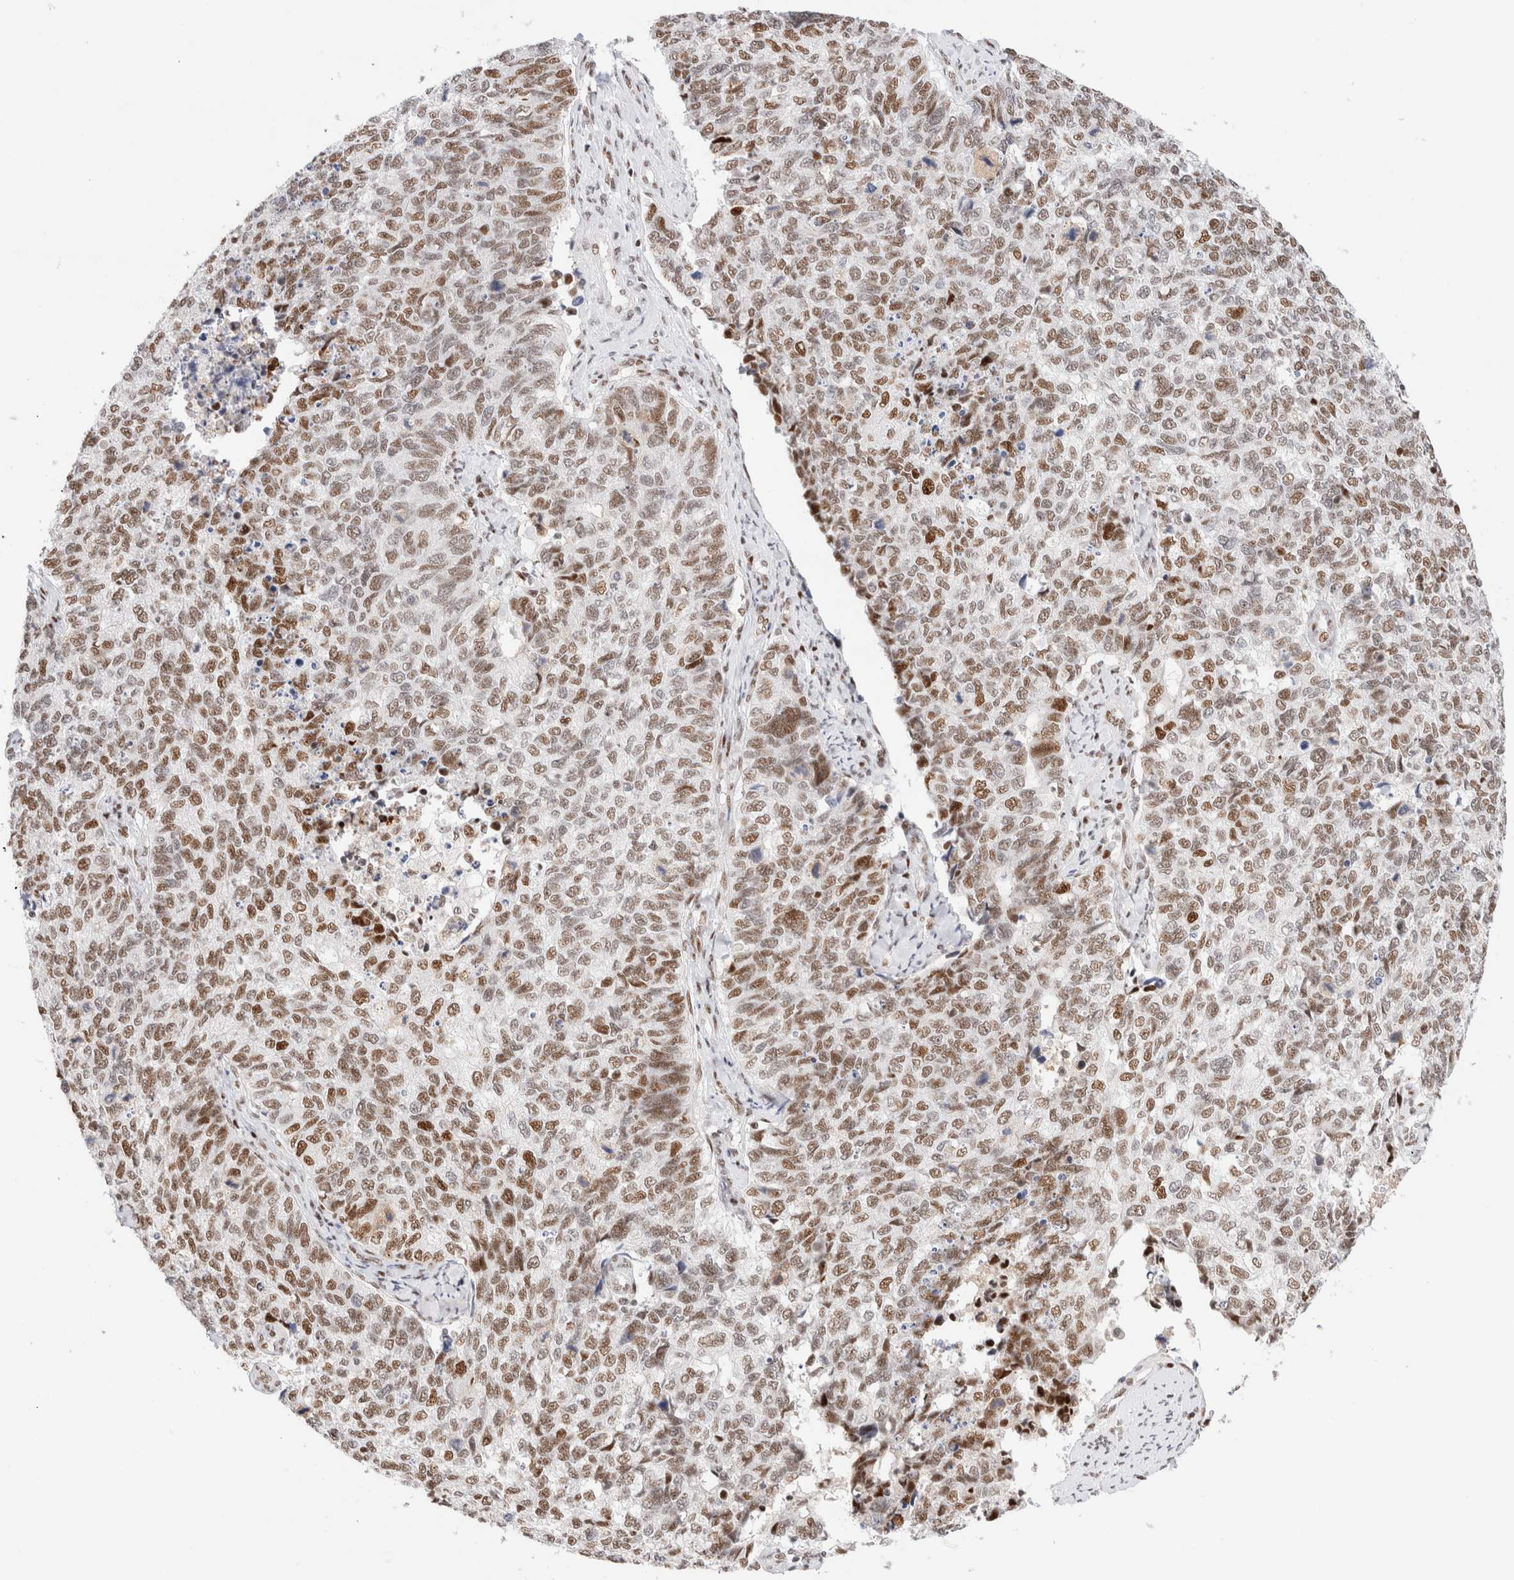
{"staining": {"intensity": "moderate", "quantity": ">75%", "location": "nuclear"}, "tissue": "cervical cancer", "cell_type": "Tumor cells", "image_type": "cancer", "snomed": [{"axis": "morphology", "description": "Squamous cell carcinoma, NOS"}, {"axis": "topography", "description": "Cervix"}], "caption": "Cervical cancer stained with DAB immunohistochemistry (IHC) demonstrates medium levels of moderate nuclear staining in approximately >75% of tumor cells.", "gene": "ZNF282", "patient": {"sex": "female", "age": 63}}